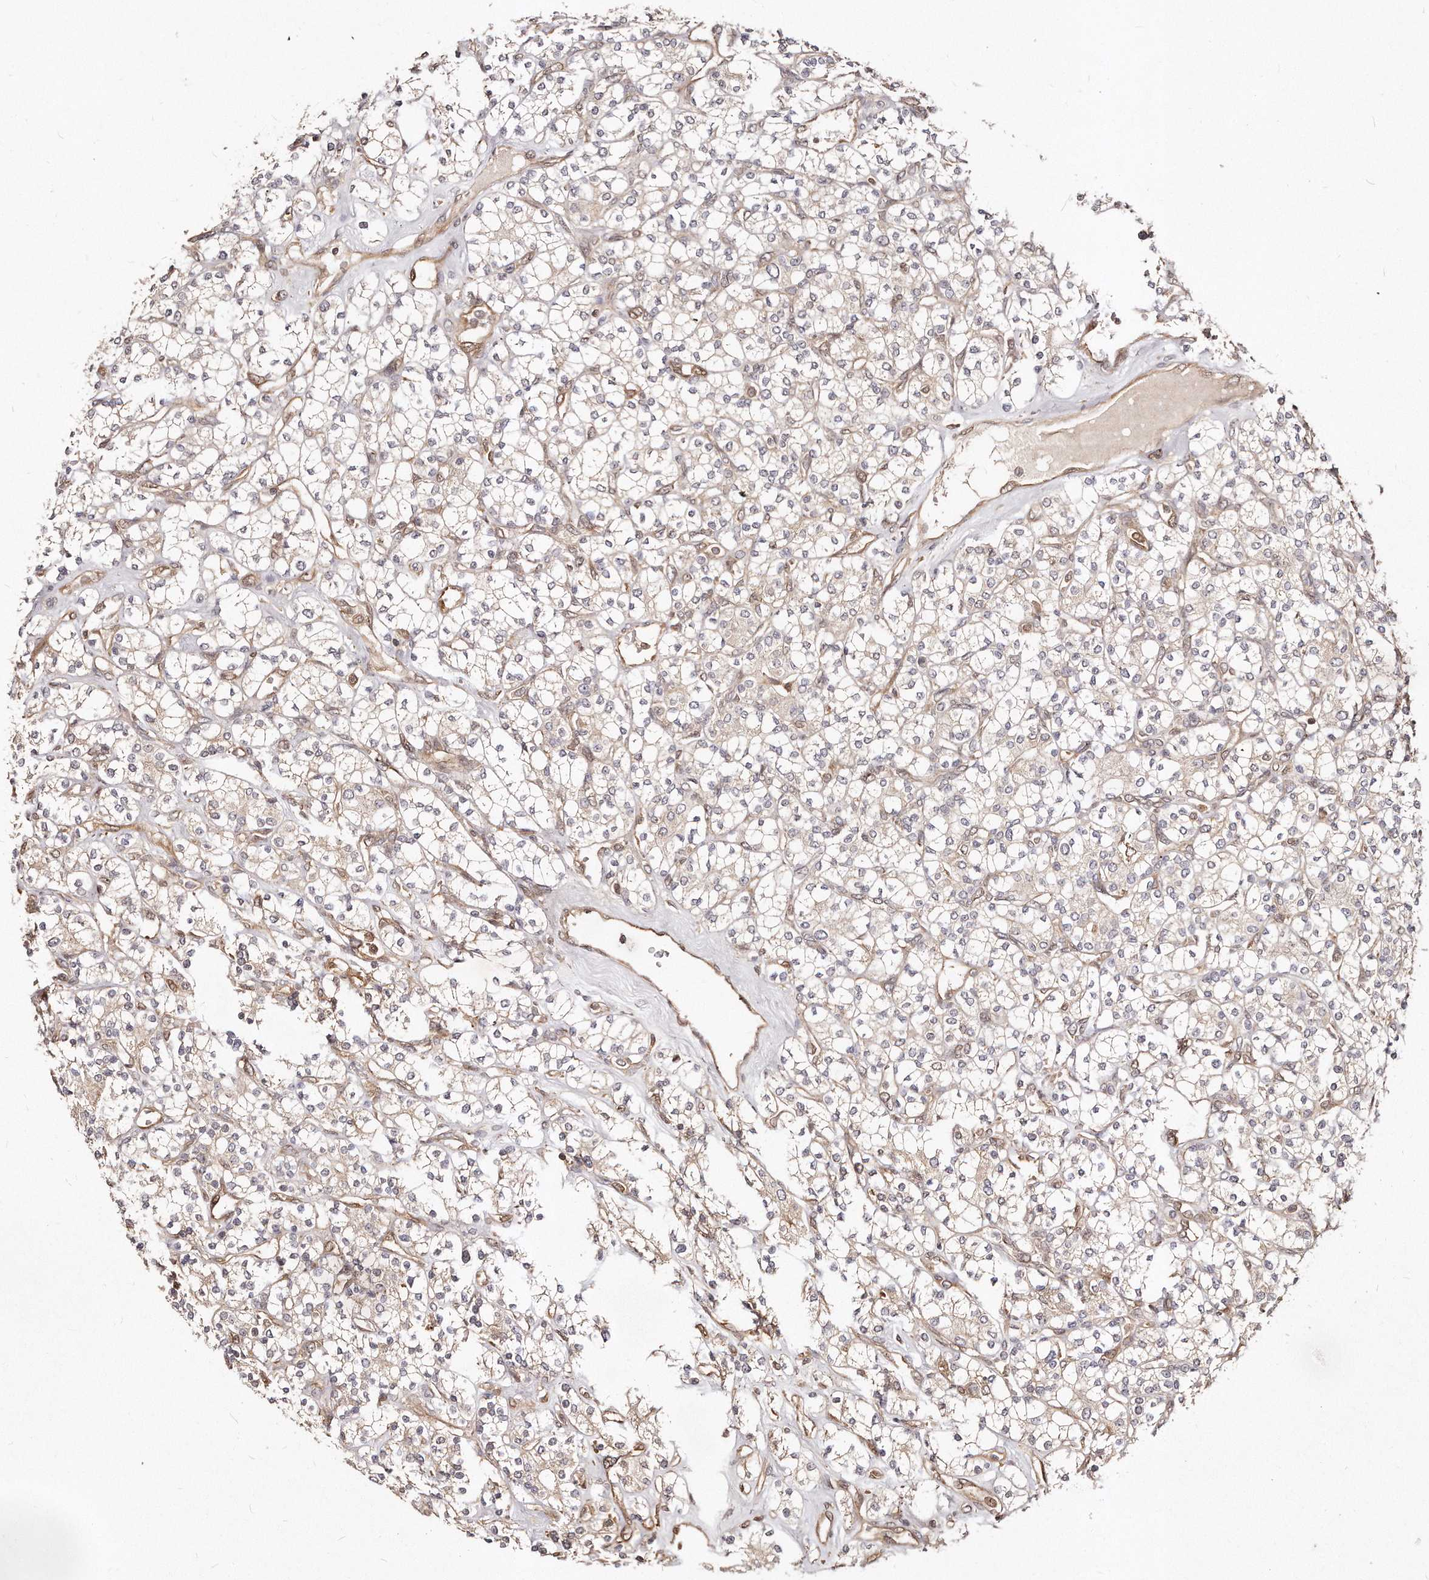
{"staining": {"intensity": "negative", "quantity": "none", "location": "none"}, "tissue": "renal cancer", "cell_type": "Tumor cells", "image_type": "cancer", "snomed": [{"axis": "morphology", "description": "Adenocarcinoma, NOS"}, {"axis": "topography", "description": "Kidney"}], "caption": "A high-resolution histopathology image shows immunohistochemistry staining of renal cancer, which exhibits no significant positivity in tumor cells.", "gene": "GBP4", "patient": {"sex": "male", "age": 77}}